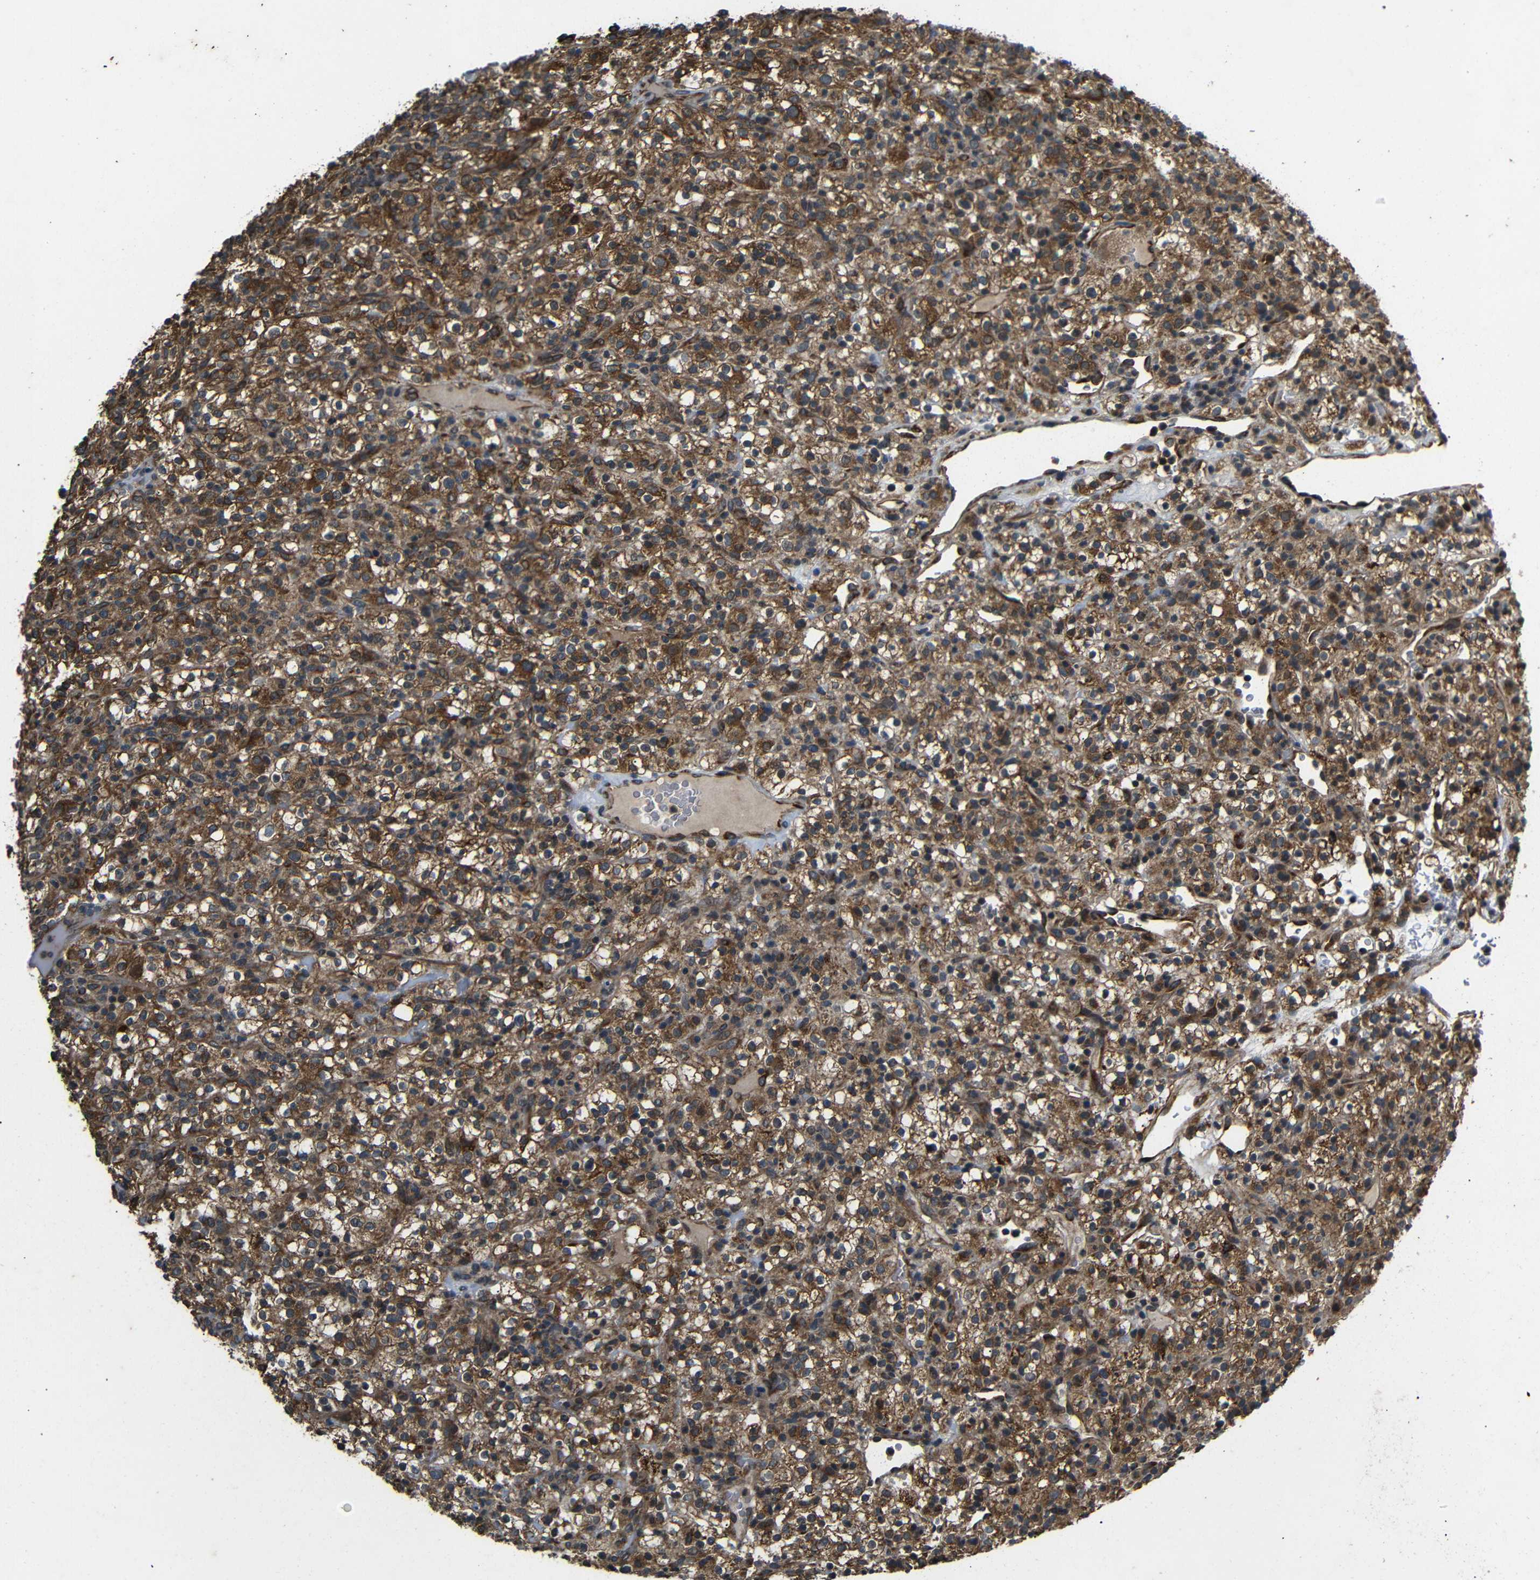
{"staining": {"intensity": "moderate", "quantity": ">75%", "location": "cytoplasmic/membranous"}, "tissue": "renal cancer", "cell_type": "Tumor cells", "image_type": "cancer", "snomed": [{"axis": "morphology", "description": "Normal tissue, NOS"}, {"axis": "morphology", "description": "Adenocarcinoma, NOS"}, {"axis": "topography", "description": "Kidney"}], "caption": "High-magnification brightfield microscopy of renal cancer stained with DAB (brown) and counterstained with hematoxylin (blue). tumor cells exhibit moderate cytoplasmic/membranous staining is present in about>75% of cells. The staining is performed using DAB (3,3'-diaminobenzidine) brown chromogen to label protein expression. The nuclei are counter-stained blue using hematoxylin.", "gene": "TRPC1", "patient": {"sex": "female", "age": 72}}